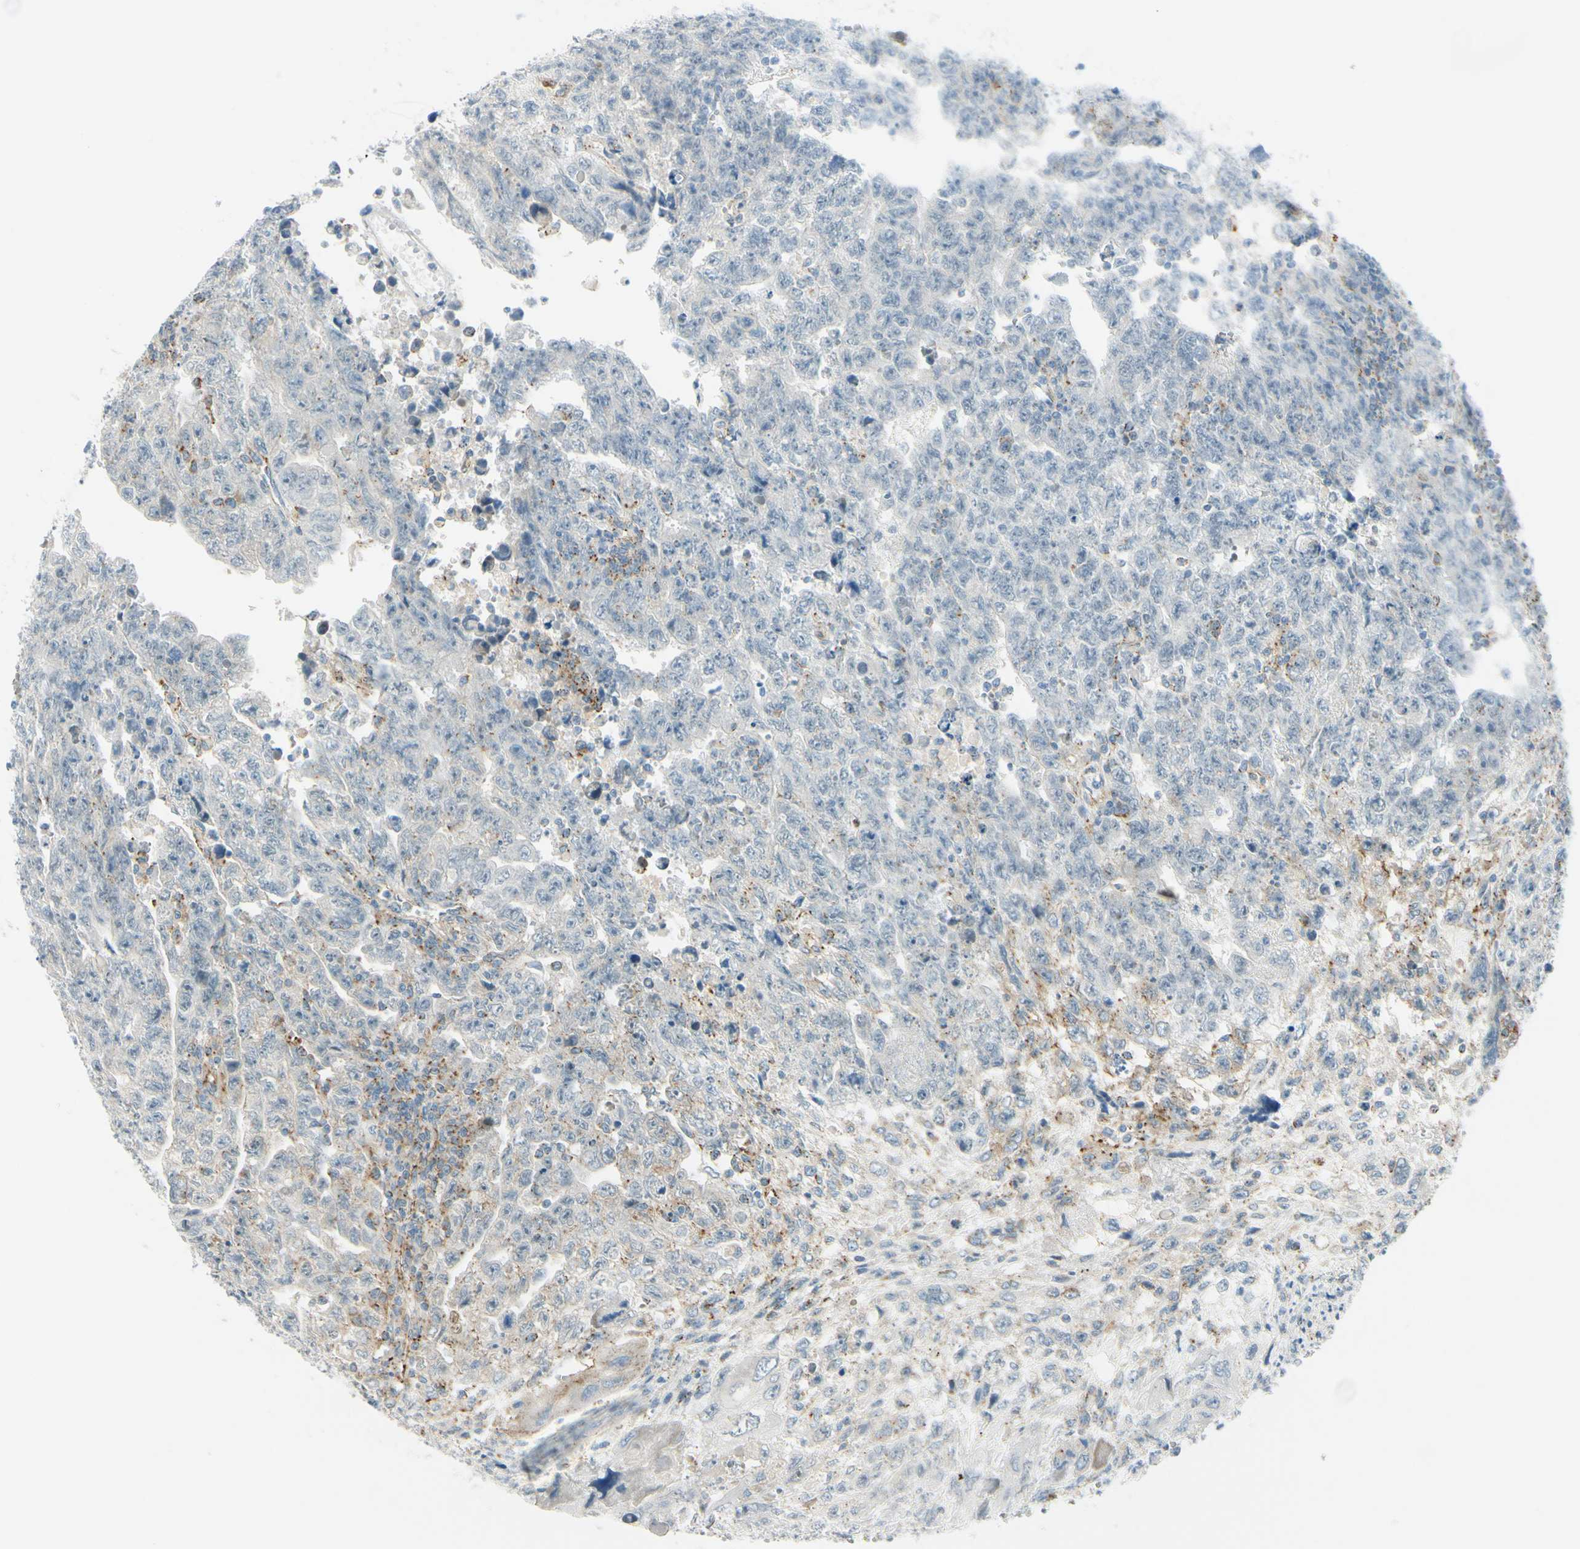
{"staining": {"intensity": "negative", "quantity": "none", "location": "none"}, "tissue": "testis cancer", "cell_type": "Tumor cells", "image_type": "cancer", "snomed": [{"axis": "morphology", "description": "Carcinoma, Embryonal, NOS"}, {"axis": "topography", "description": "Testis"}], "caption": "IHC micrograph of testis cancer (embryonal carcinoma) stained for a protein (brown), which reveals no expression in tumor cells.", "gene": "GALNT5", "patient": {"sex": "male", "age": 28}}